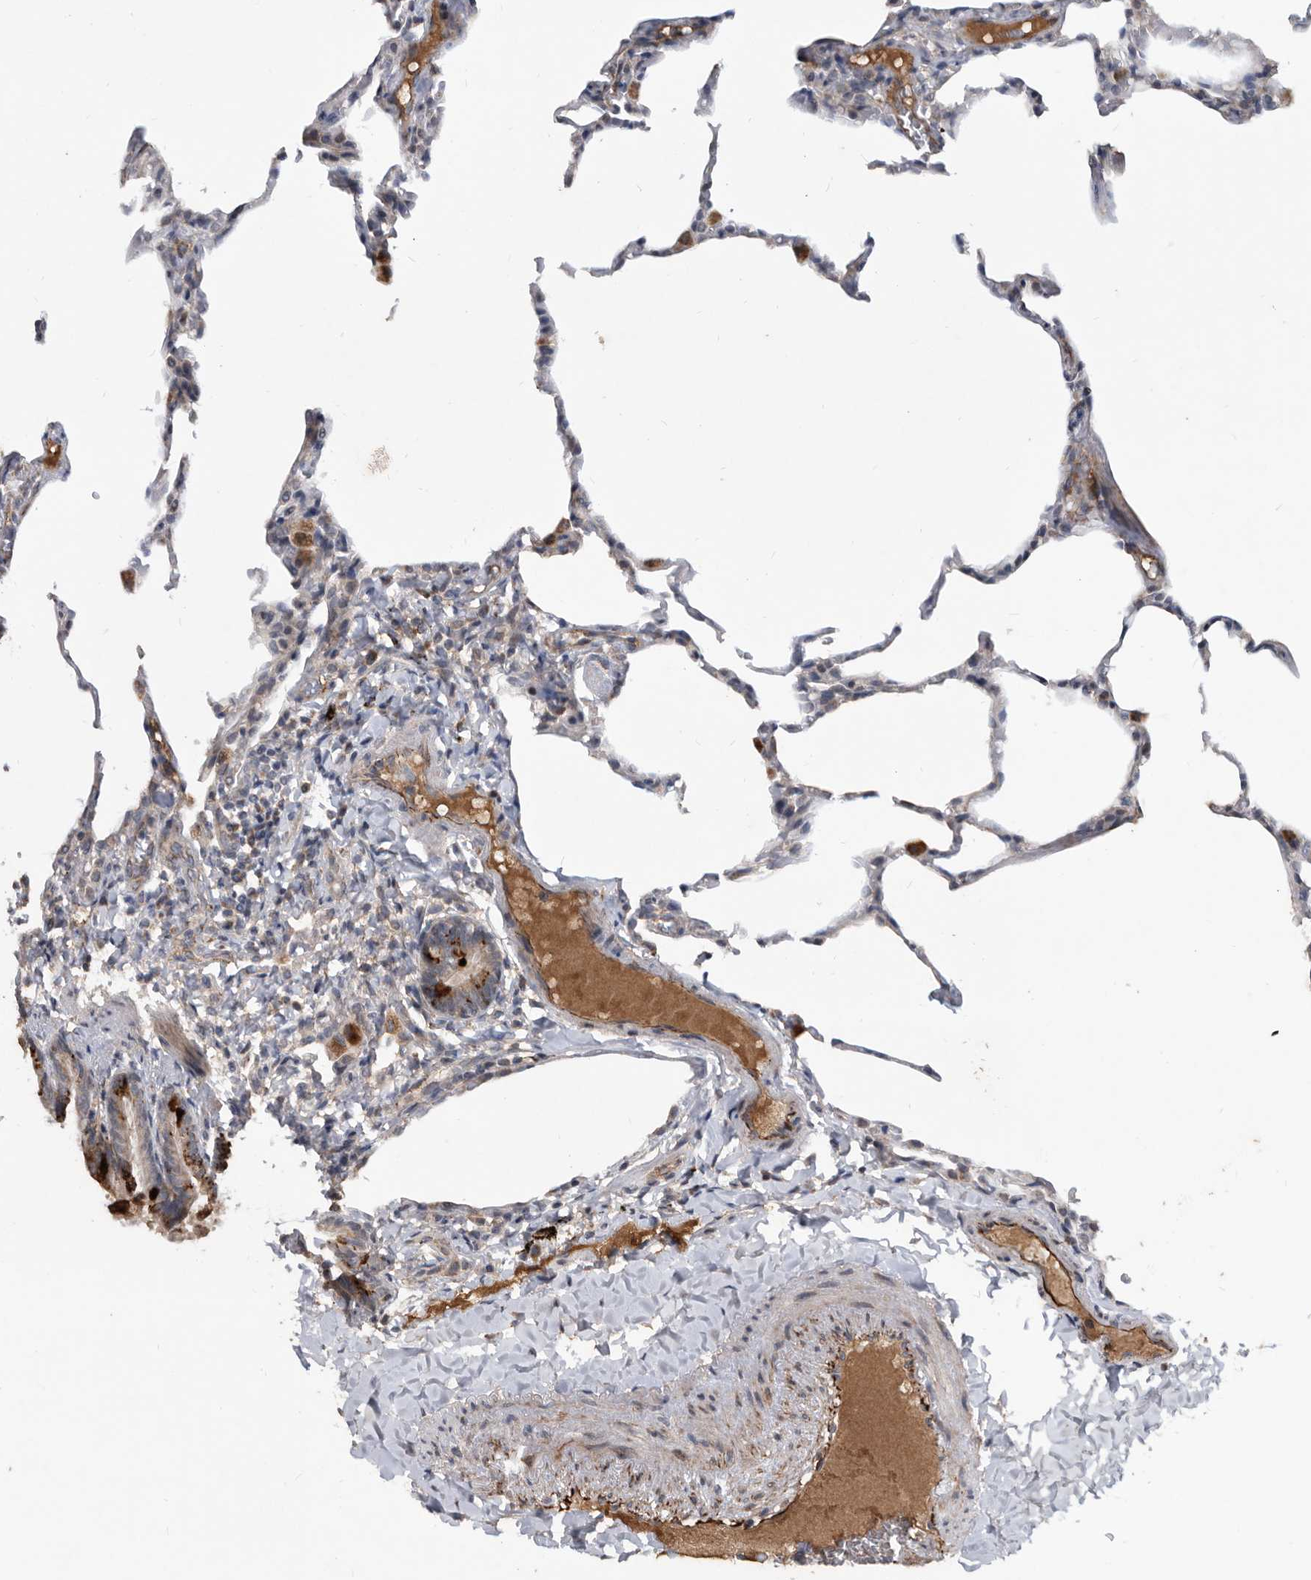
{"staining": {"intensity": "moderate", "quantity": "<25%", "location": "cytoplasmic/membranous"}, "tissue": "lung", "cell_type": "Alveolar cells", "image_type": "normal", "snomed": [{"axis": "morphology", "description": "Normal tissue, NOS"}, {"axis": "topography", "description": "Lung"}], "caption": "An immunohistochemistry photomicrograph of unremarkable tissue is shown. Protein staining in brown labels moderate cytoplasmic/membranous positivity in lung within alveolar cells. The staining is performed using DAB (3,3'-diaminobenzidine) brown chromogen to label protein expression. The nuclei are counter-stained blue using hematoxylin.", "gene": "PI15", "patient": {"sex": "male", "age": 20}}